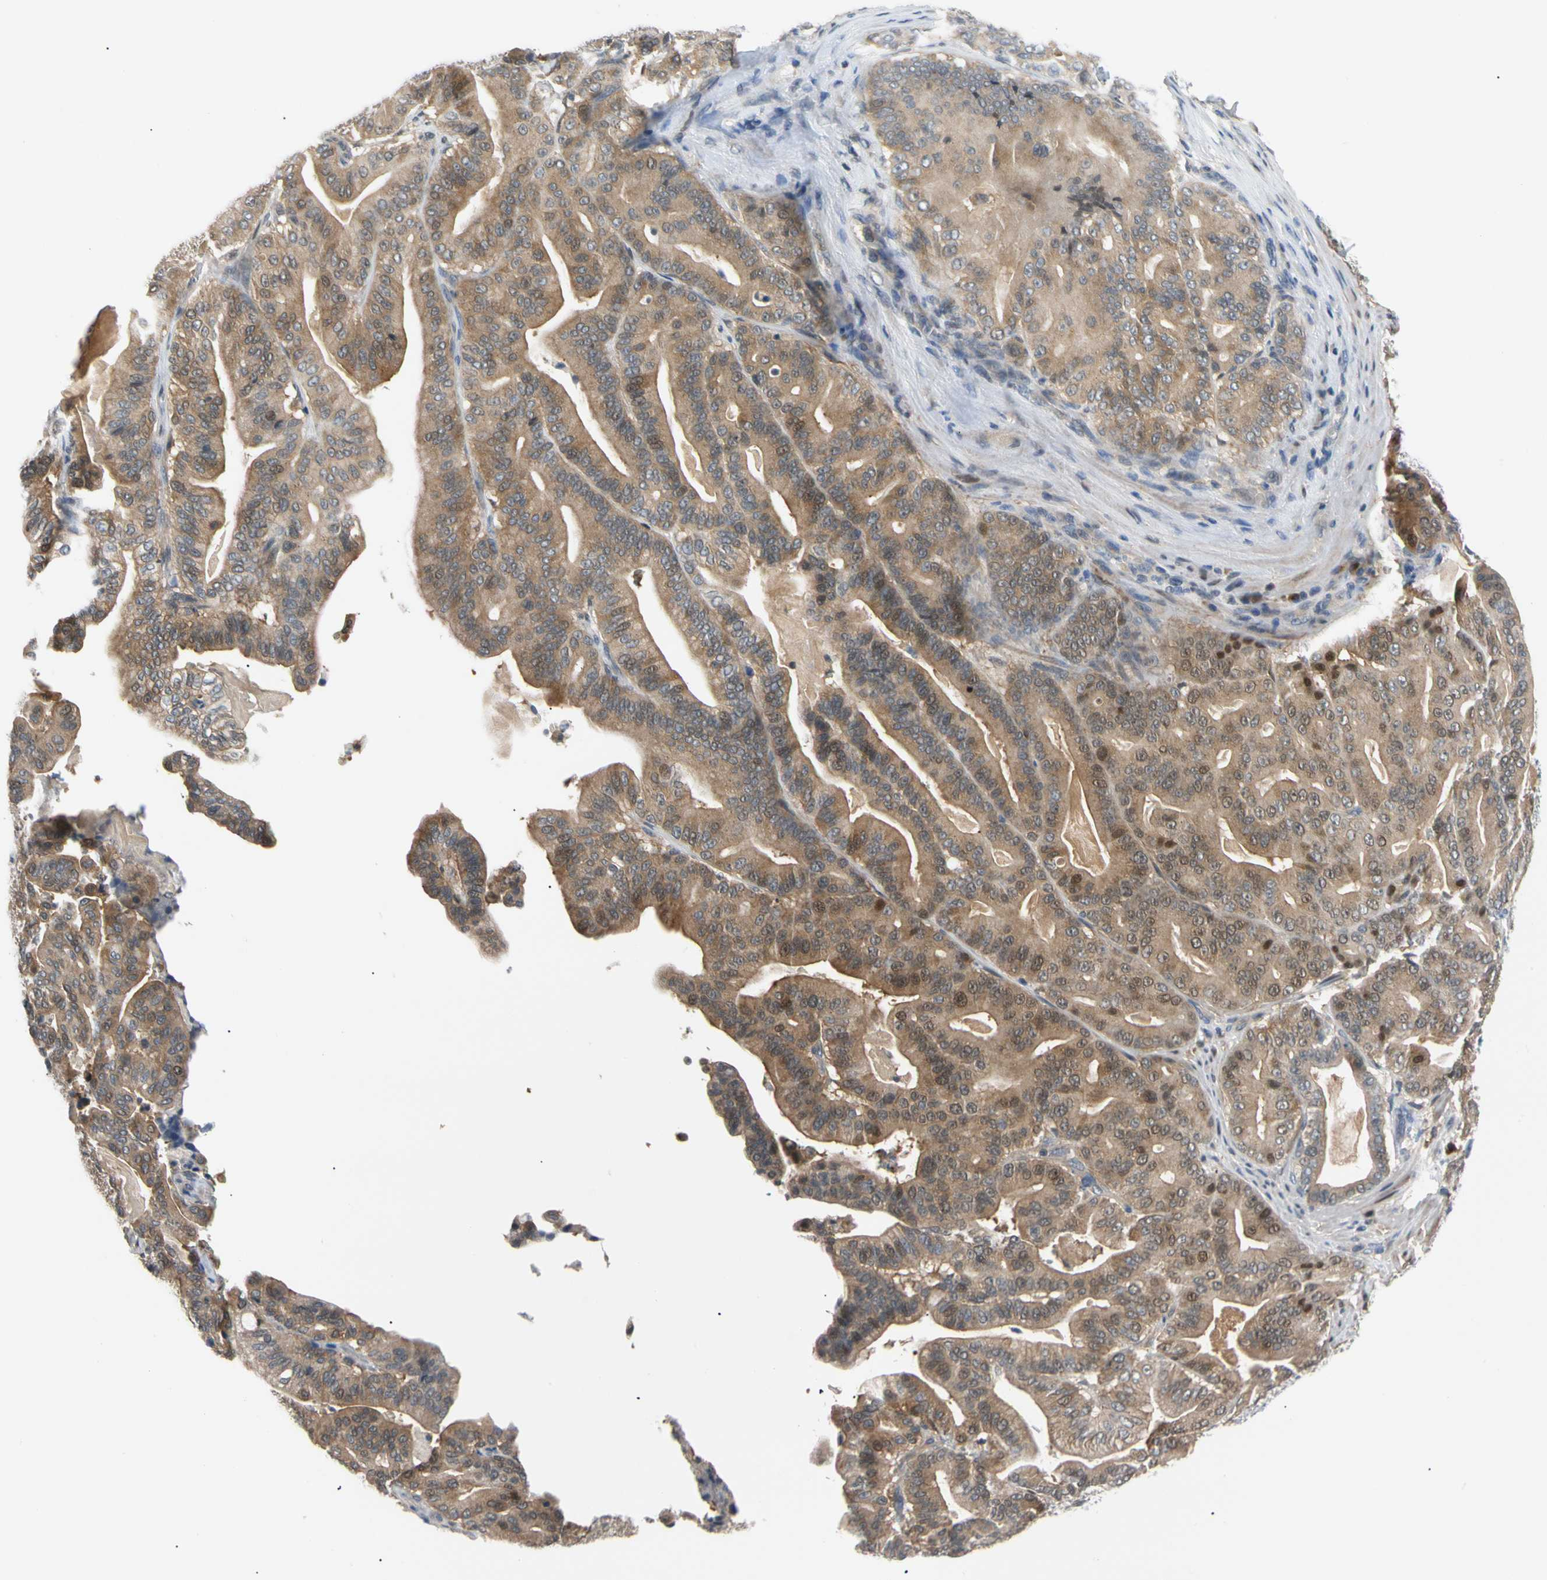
{"staining": {"intensity": "weak", "quantity": ">75%", "location": "cytoplasmic/membranous"}, "tissue": "pancreatic cancer", "cell_type": "Tumor cells", "image_type": "cancer", "snomed": [{"axis": "morphology", "description": "Adenocarcinoma, NOS"}, {"axis": "topography", "description": "Pancreas"}], "caption": "High-power microscopy captured an IHC histopathology image of adenocarcinoma (pancreatic), revealing weak cytoplasmic/membranous positivity in about >75% of tumor cells.", "gene": "SEC23B", "patient": {"sex": "male", "age": 63}}